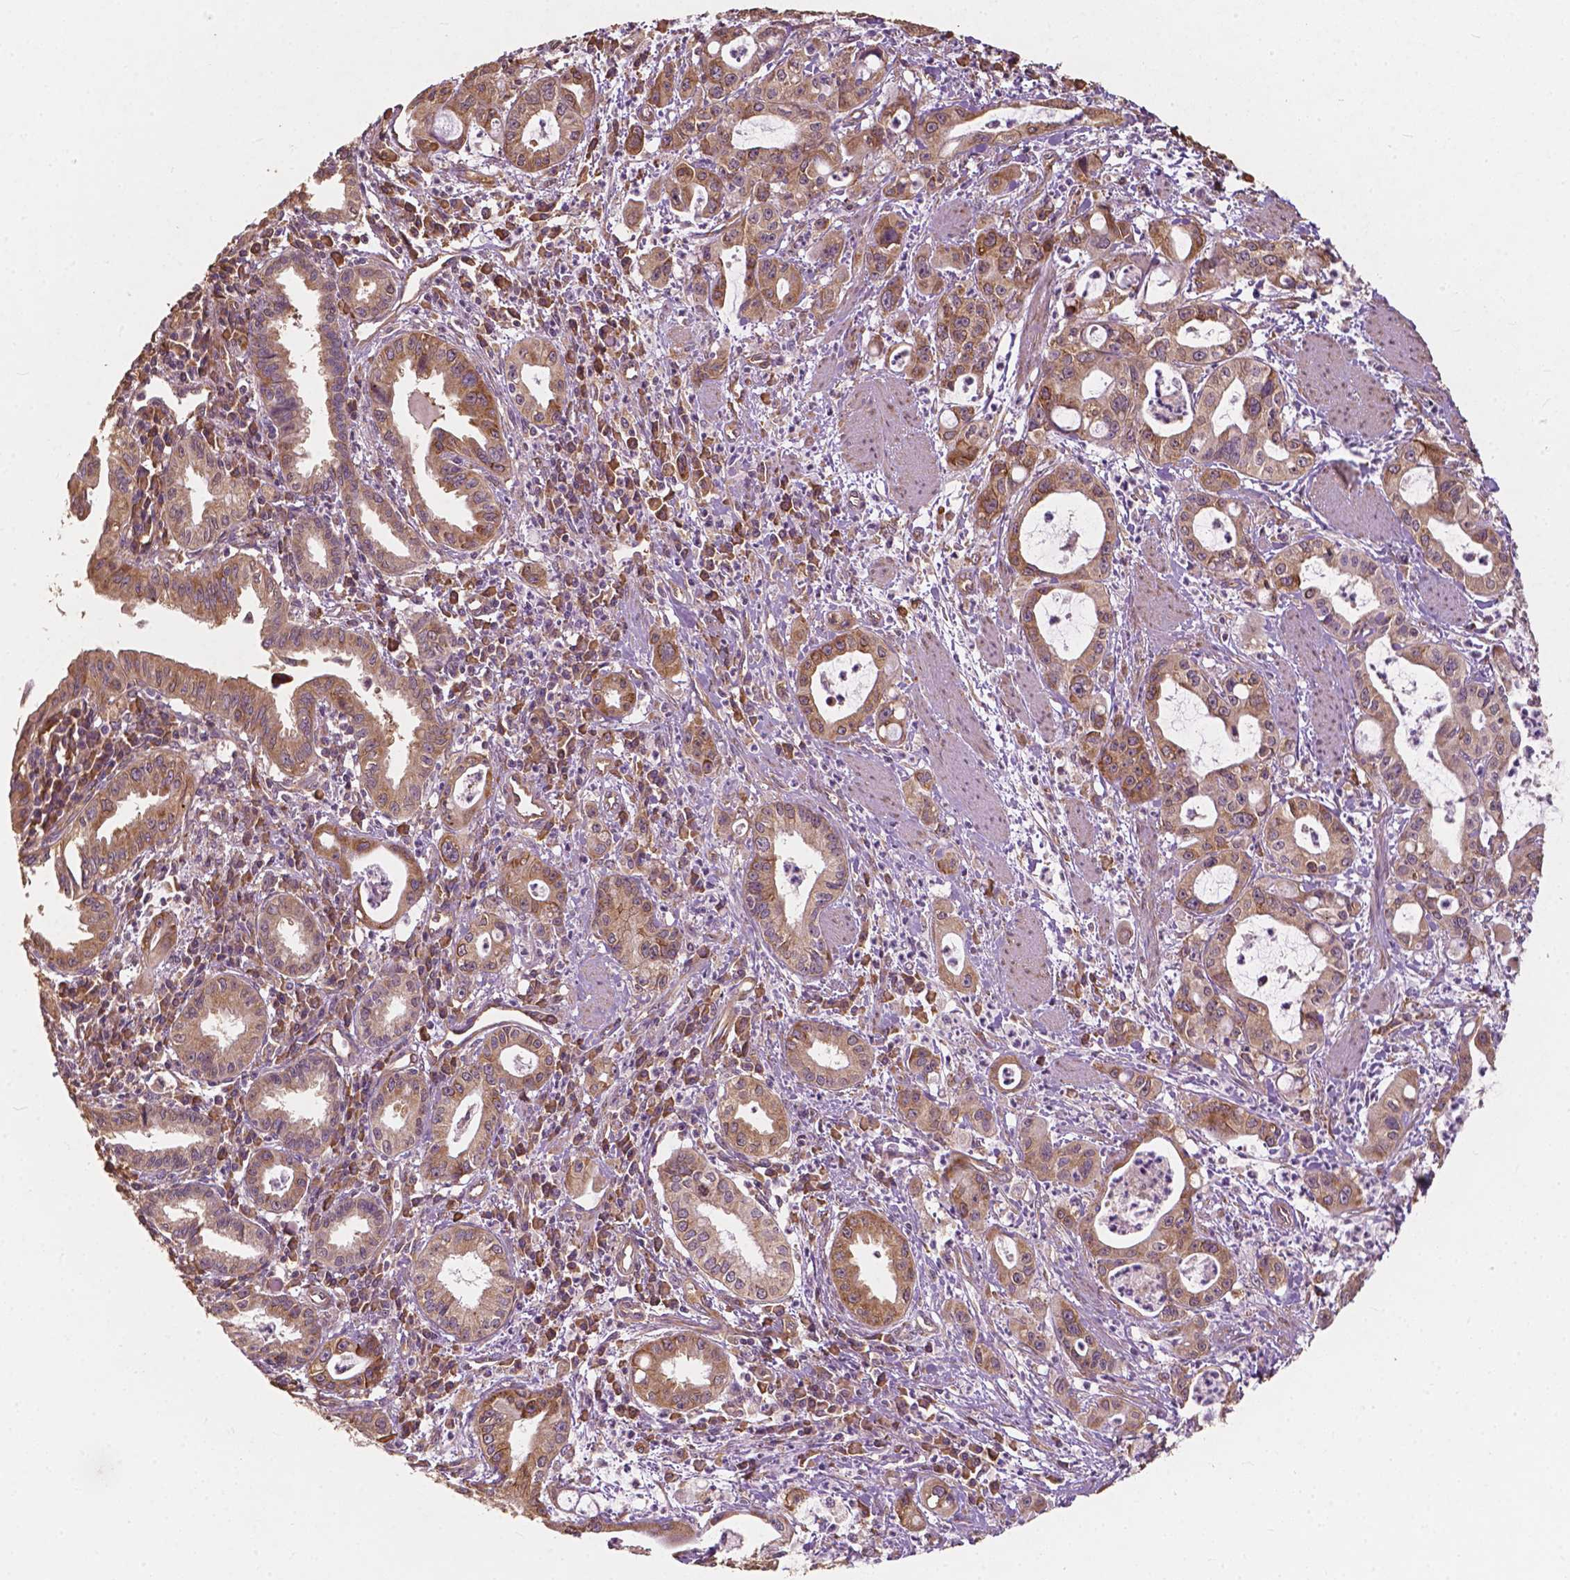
{"staining": {"intensity": "moderate", "quantity": ">75%", "location": "cytoplasmic/membranous"}, "tissue": "pancreatic cancer", "cell_type": "Tumor cells", "image_type": "cancer", "snomed": [{"axis": "morphology", "description": "Adenocarcinoma, NOS"}, {"axis": "topography", "description": "Pancreas"}], "caption": "Pancreatic cancer stained with IHC demonstrates moderate cytoplasmic/membranous expression in approximately >75% of tumor cells.", "gene": "G3BP1", "patient": {"sex": "male", "age": 72}}